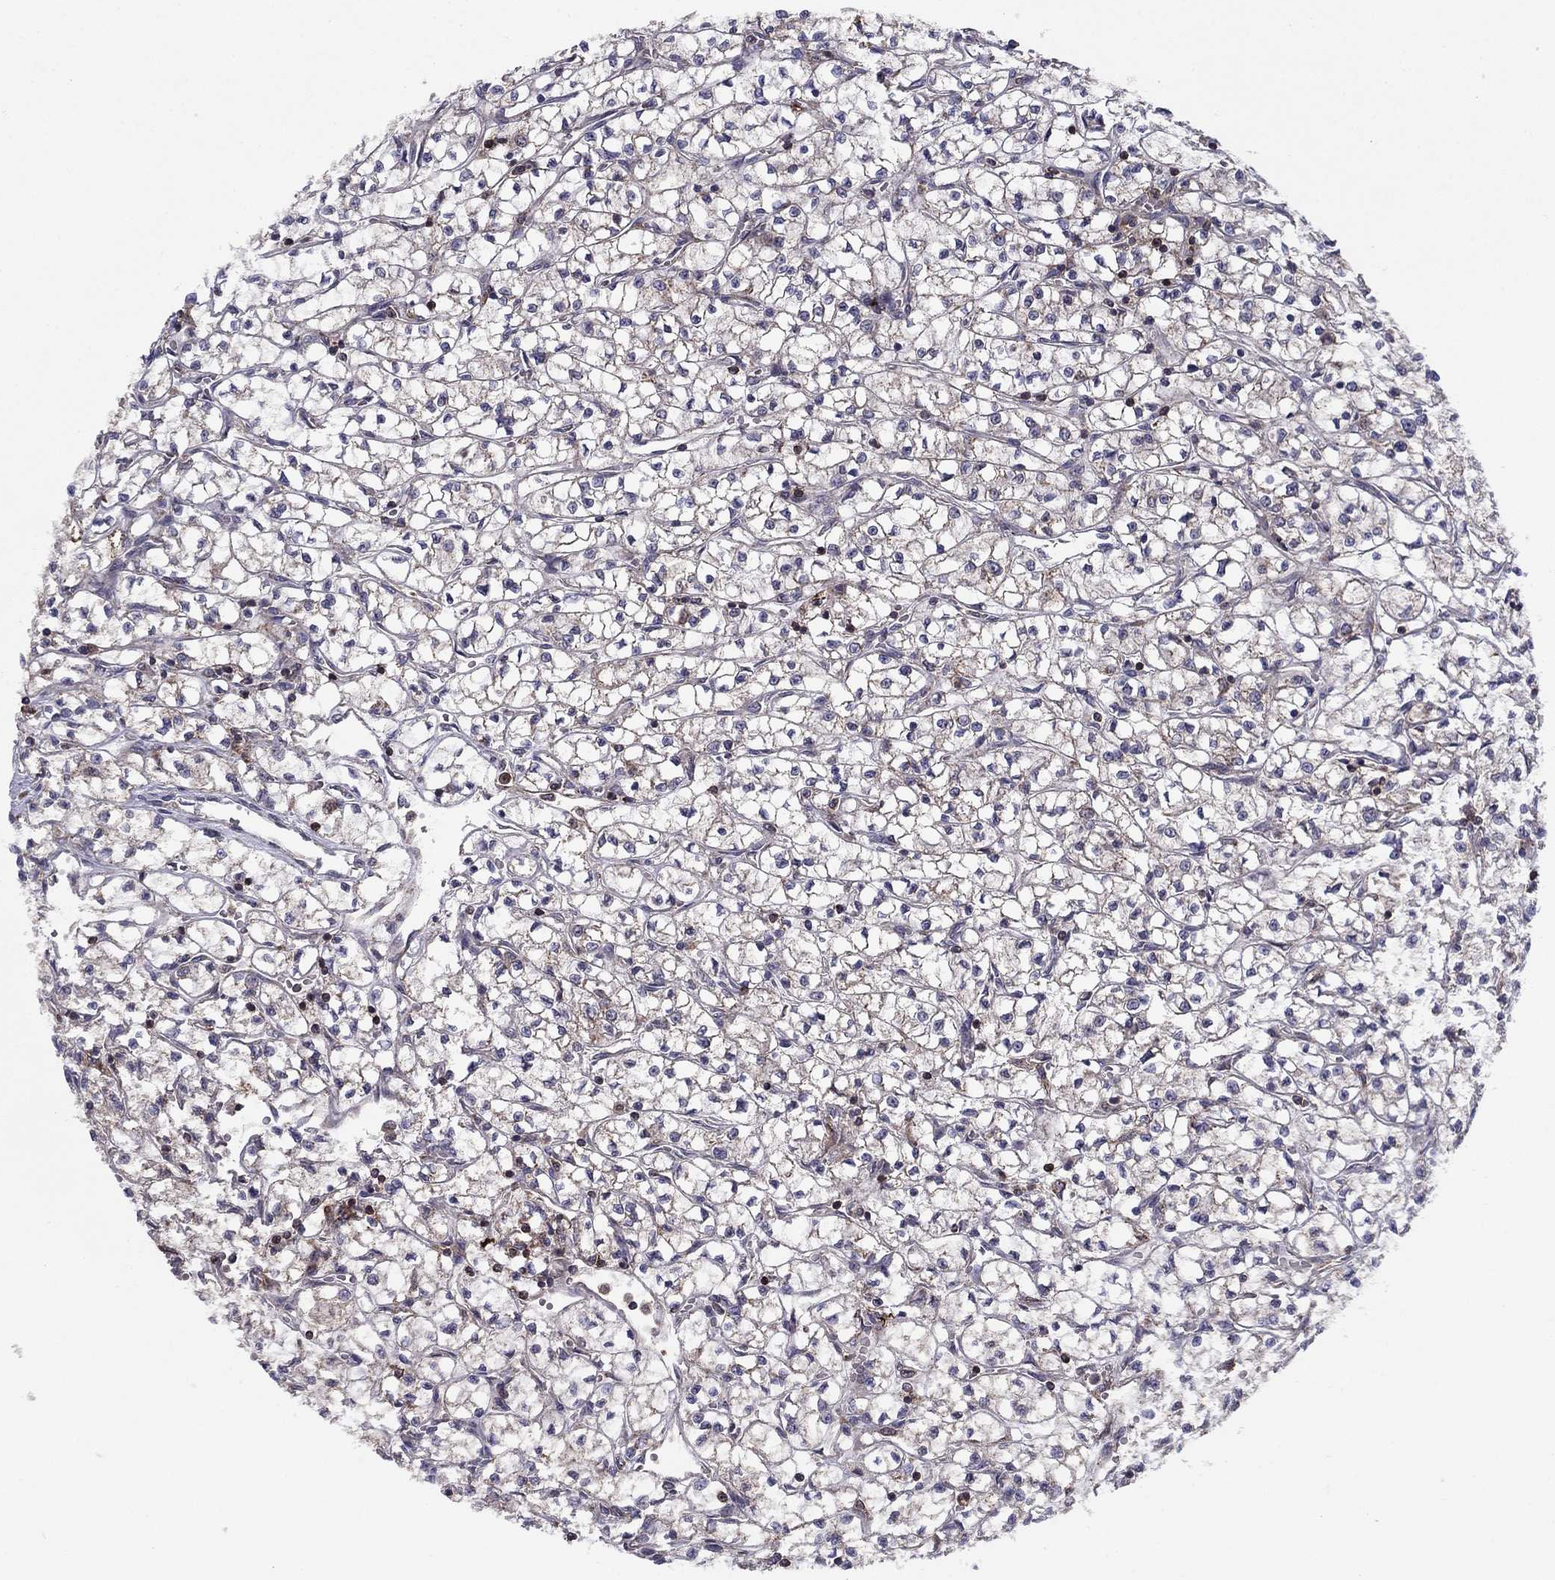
{"staining": {"intensity": "weak", "quantity": "<25%", "location": "cytoplasmic/membranous"}, "tissue": "renal cancer", "cell_type": "Tumor cells", "image_type": "cancer", "snomed": [{"axis": "morphology", "description": "Adenocarcinoma, NOS"}, {"axis": "topography", "description": "Kidney"}], "caption": "Photomicrograph shows no significant protein positivity in tumor cells of renal cancer (adenocarcinoma). (Brightfield microscopy of DAB immunohistochemistry (IHC) at high magnification).", "gene": "ALG6", "patient": {"sex": "female", "age": 64}}